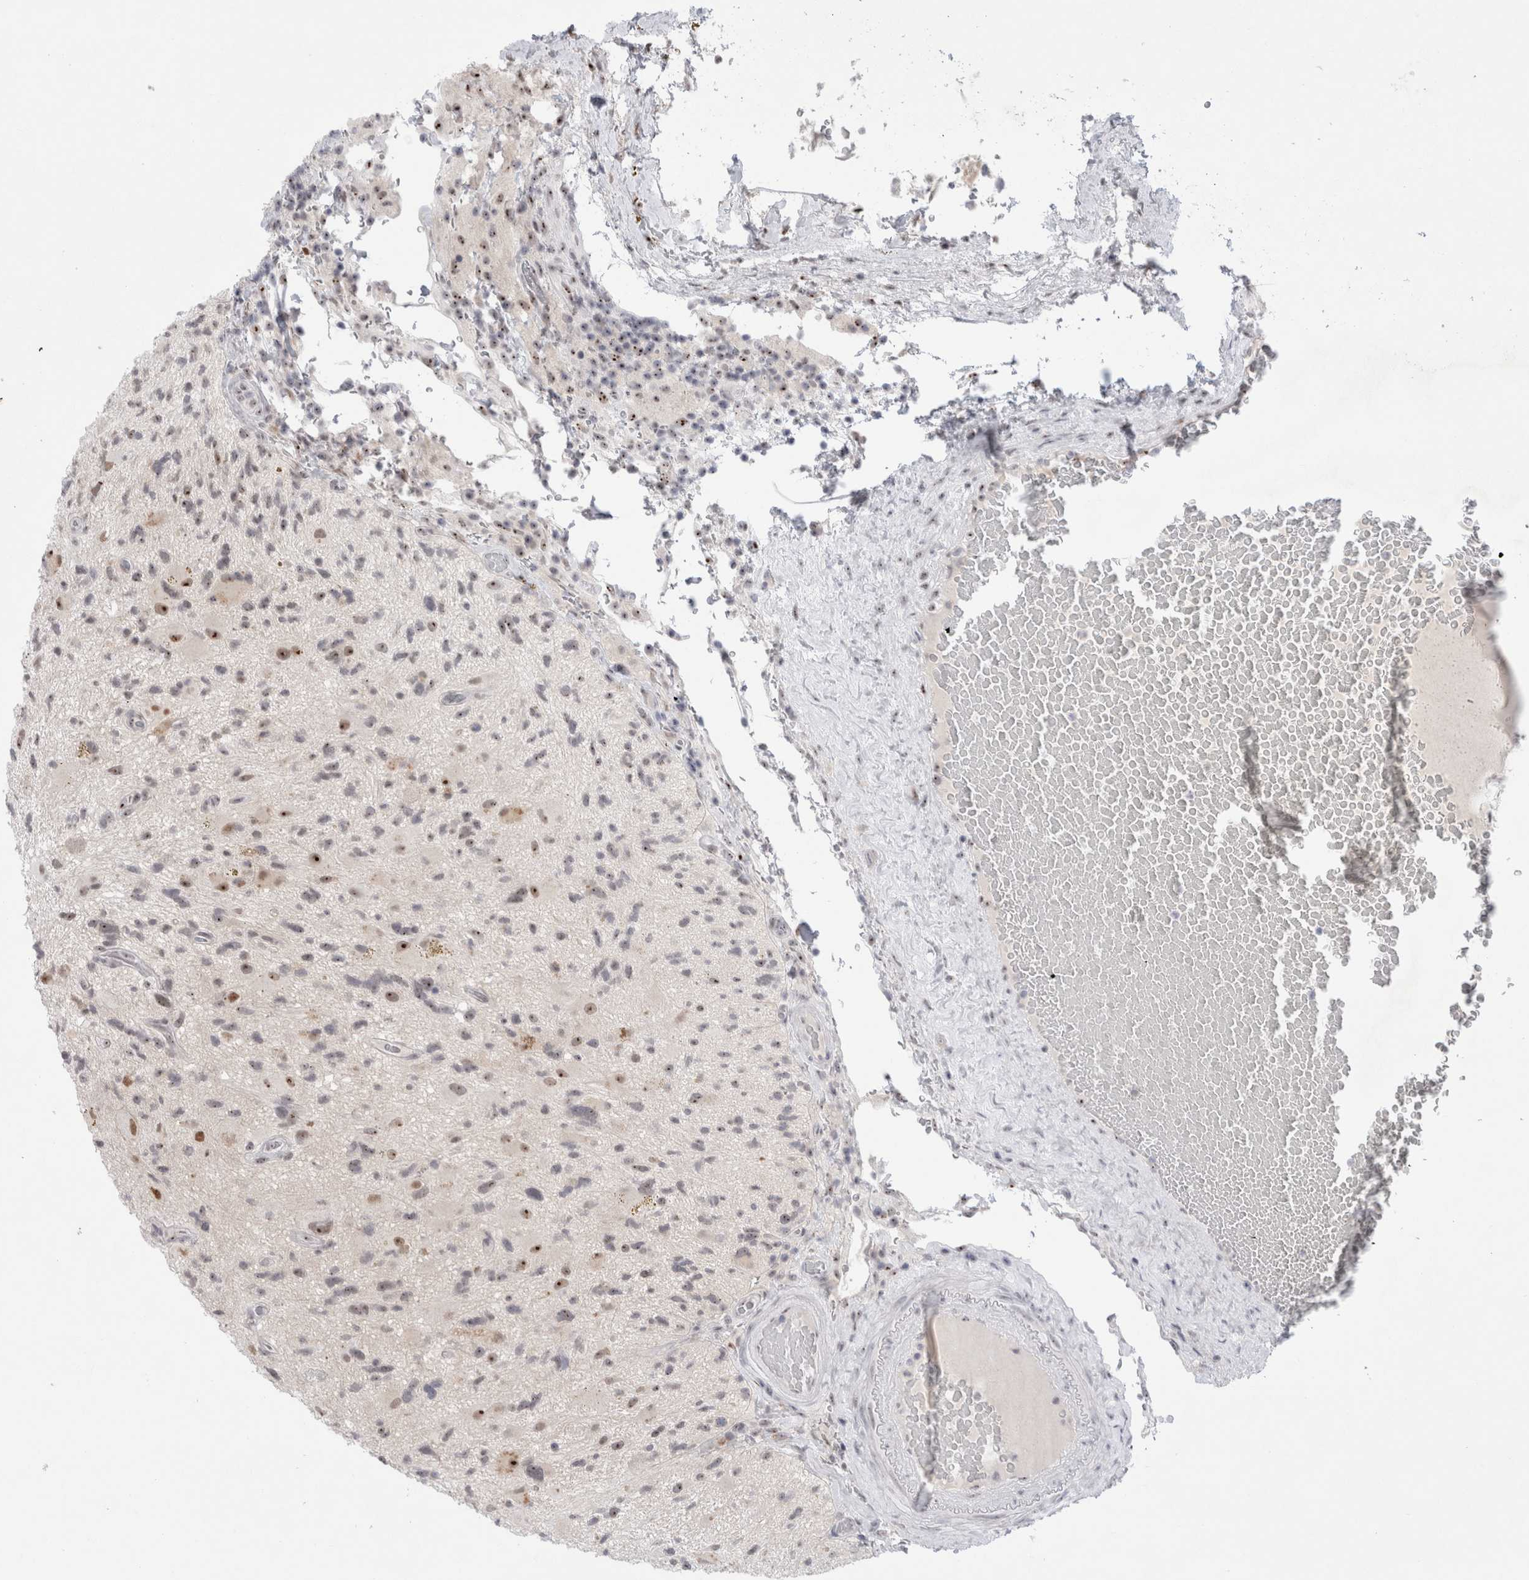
{"staining": {"intensity": "moderate", "quantity": "25%-75%", "location": "nuclear"}, "tissue": "glioma", "cell_type": "Tumor cells", "image_type": "cancer", "snomed": [{"axis": "morphology", "description": "Glioma, malignant, High grade"}, {"axis": "topography", "description": "Brain"}], "caption": "Brown immunohistochemical staining in glioma displays moderate nuclear positivity in approximately 25%-75% of tumor cells.", "gene": "CERS5", "patient": {"sex": "male", "age": 33}}